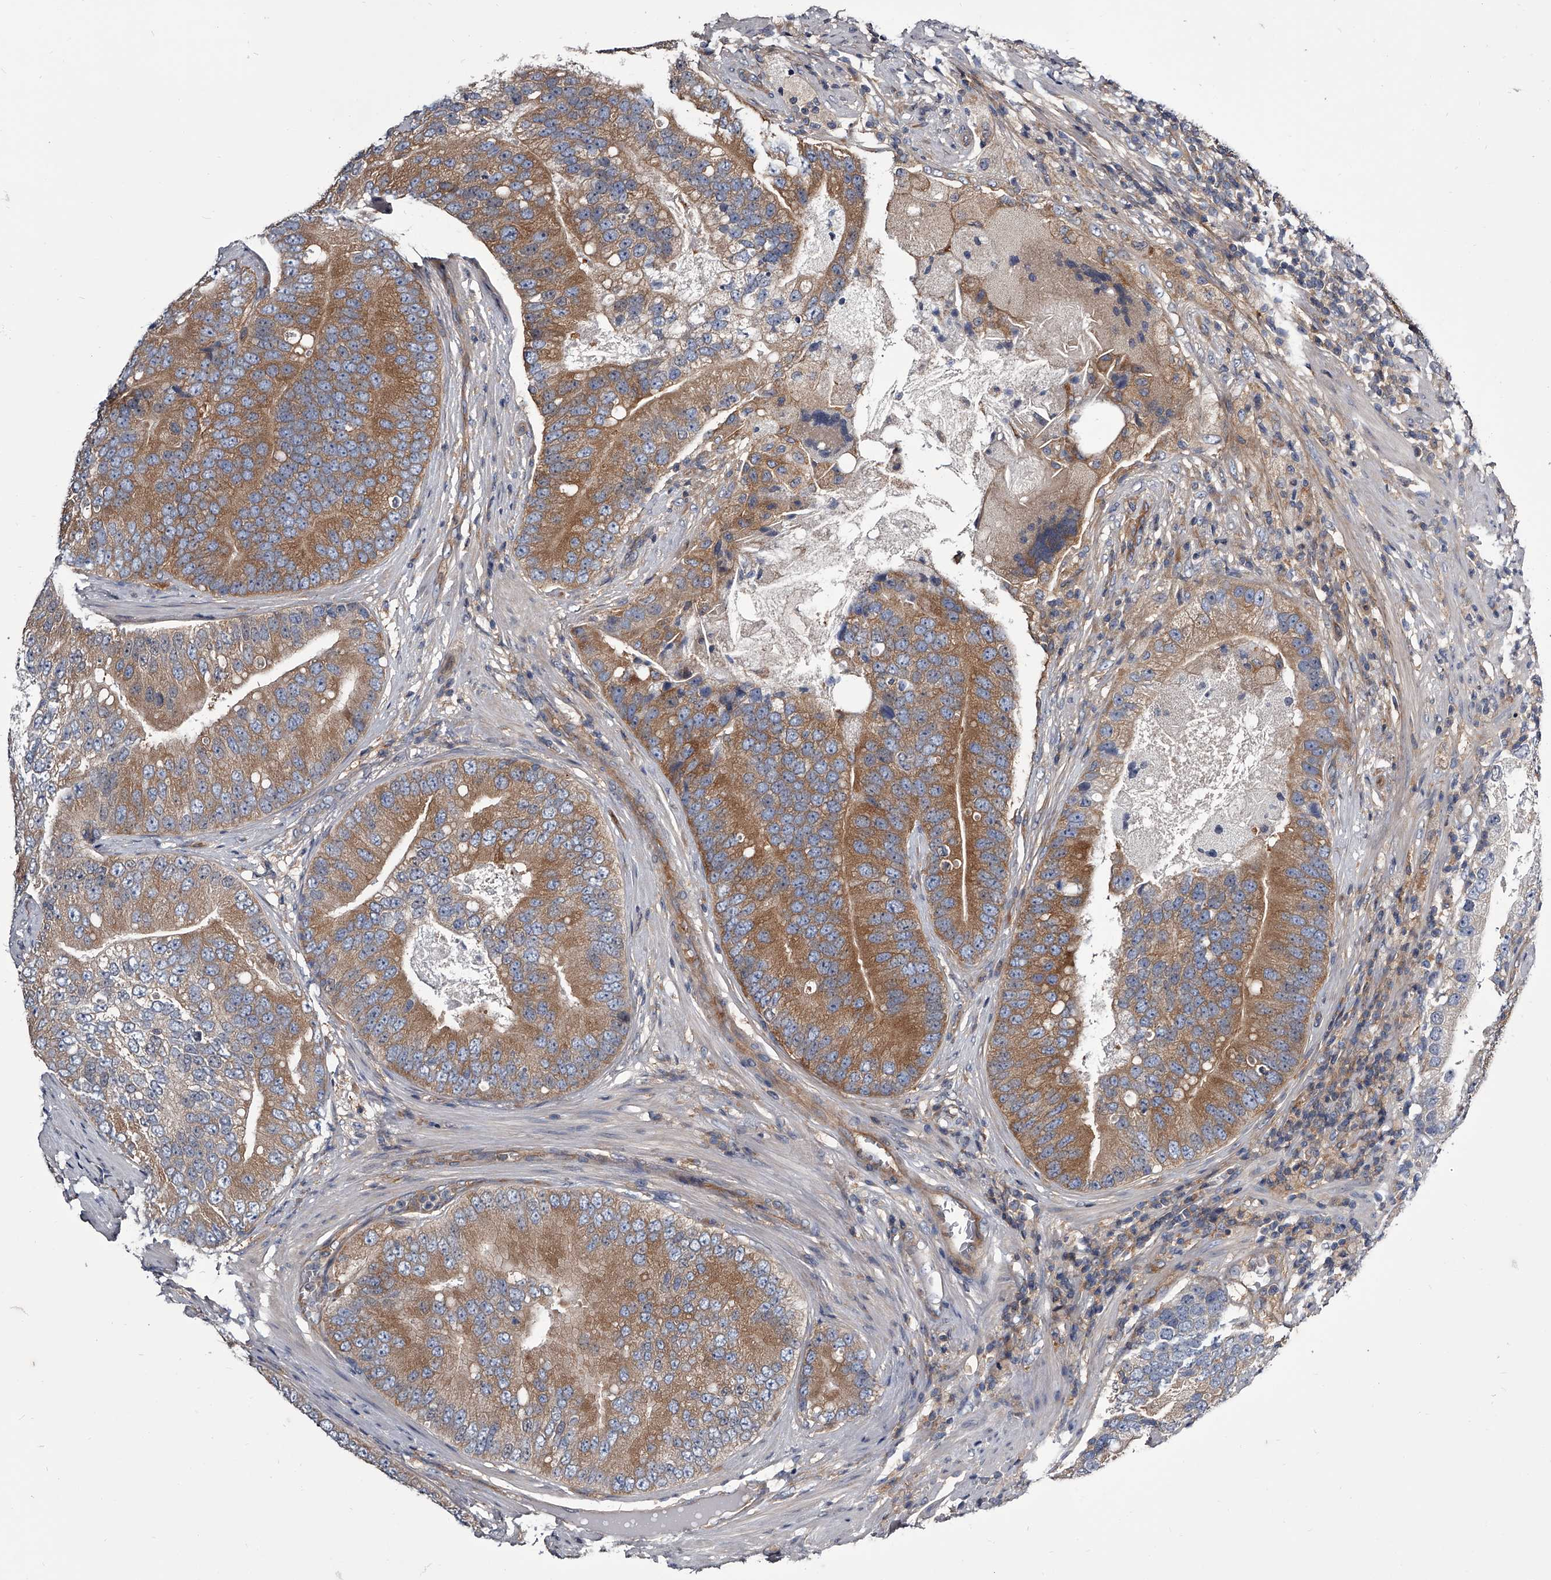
{"staining": {"intensity": "weak", "quantity": ">75%", "location": "cytoplasmic/membranous"}, "tissue": "prostate cancer", "cell_type": "Tumor cells", "image_type": "cancer", "snomed": [{"axis": "morphology", "description": "Adenocarcinoma, High grade"}, {"axis": "topography", "description": "Prostate"}], "caption": "This micrograph shows immunohistochemistry (IHC) staining of human prostate adenocarcinoma (high-grade), with low weak cytoplasmic/membranous staining in about >75% of tumor cells.", "gene": "GAPVD1", "patient": {"sex": "male", "age": 70}}